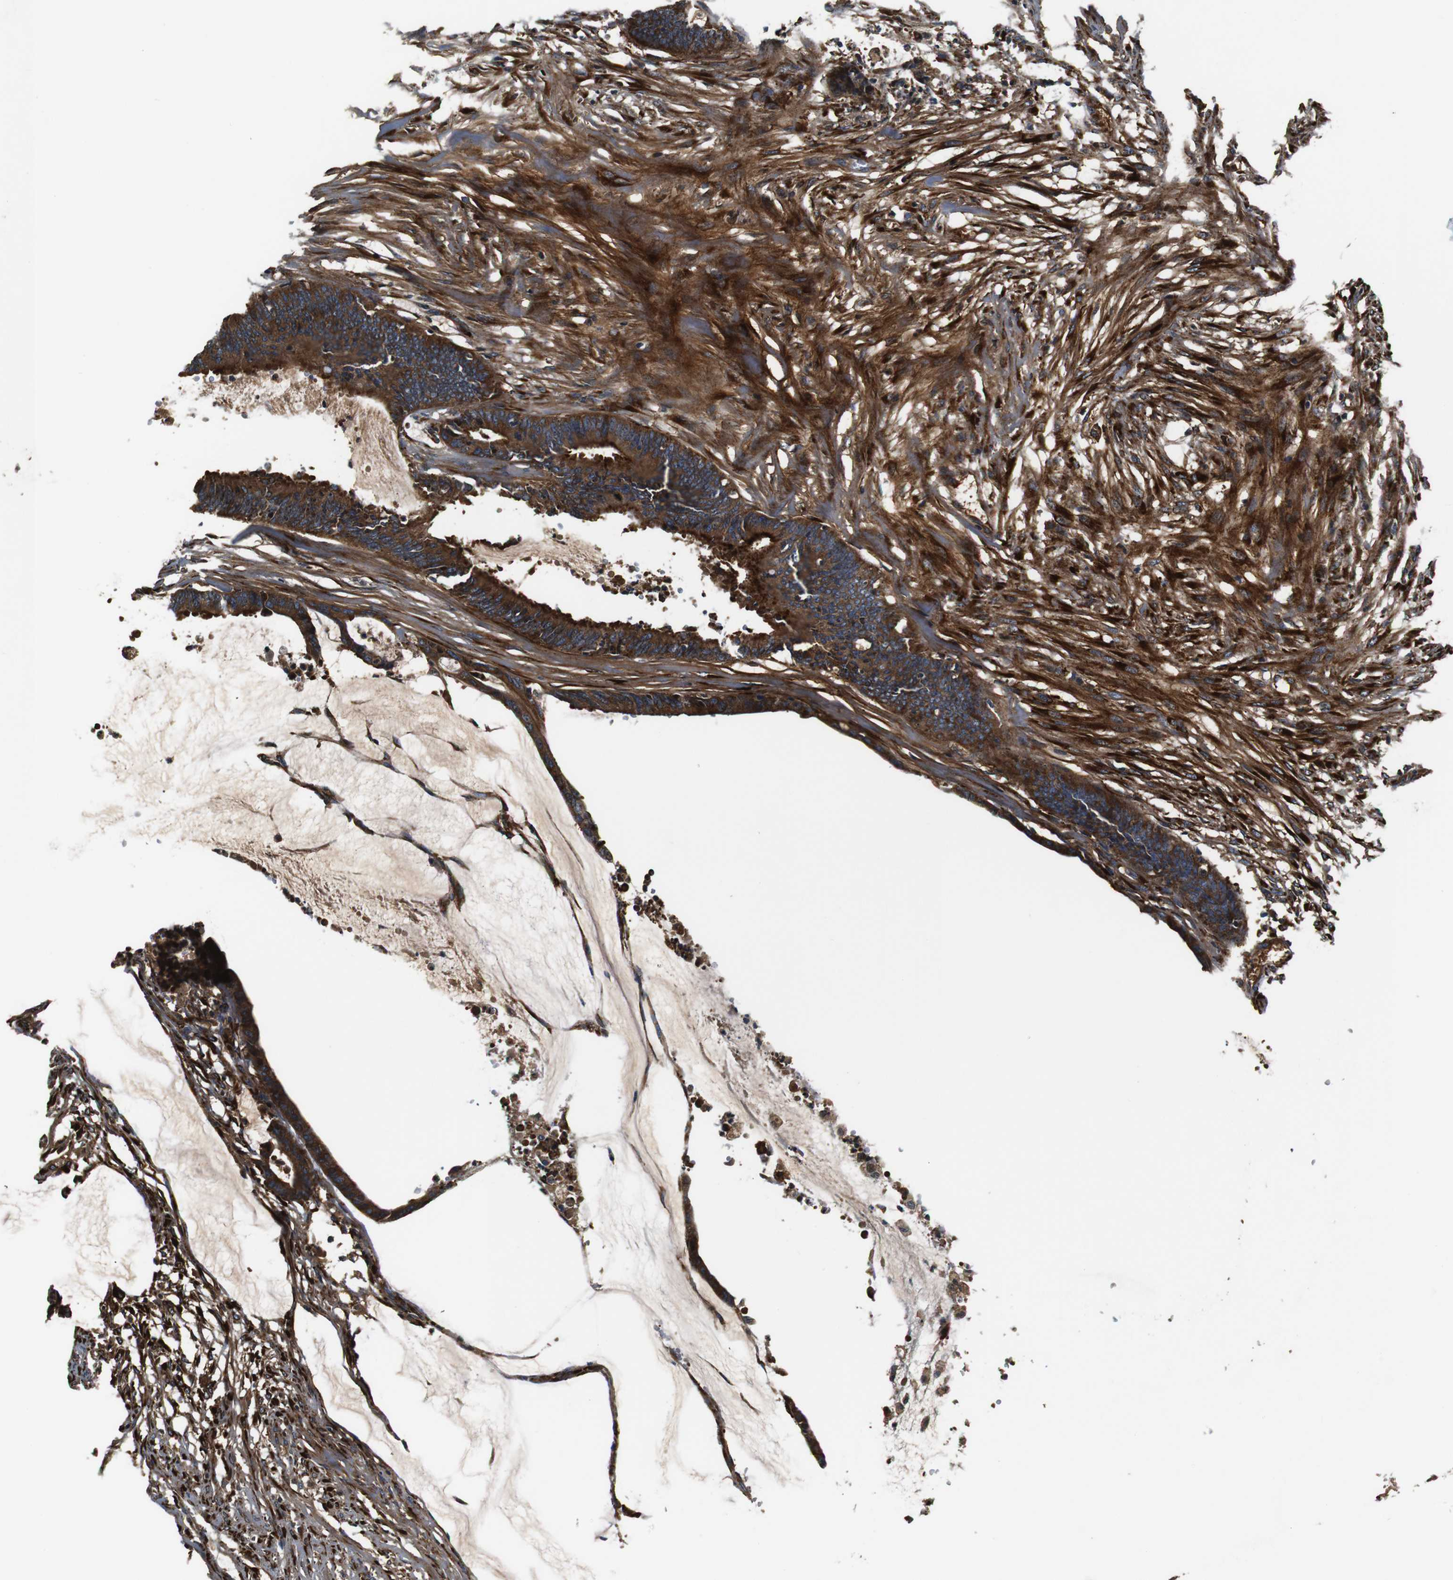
{"staining": {"intensity": "strong", "quantity": ">75%", "location": "cytoplasmic/membranous"}, "tissue": "colorectal cancer", "cell_type": "Tumor cells", "image_type": "cancer", "snomed": [{"axis": "morphology", "description": "Adenocarcinoma, NOS"}, {"axis": "topography", "description": "Rectum"}], "caption": "This micrograph exhibits immunohistochemistry (IHC) staining of colorectal cancer (adenocarcinoma), with high strong cytoplasmic/membranous expression in about >75% of tumor cells.", "gene": "COL1A1", "patient": {"sex": "female", "age": 66}}